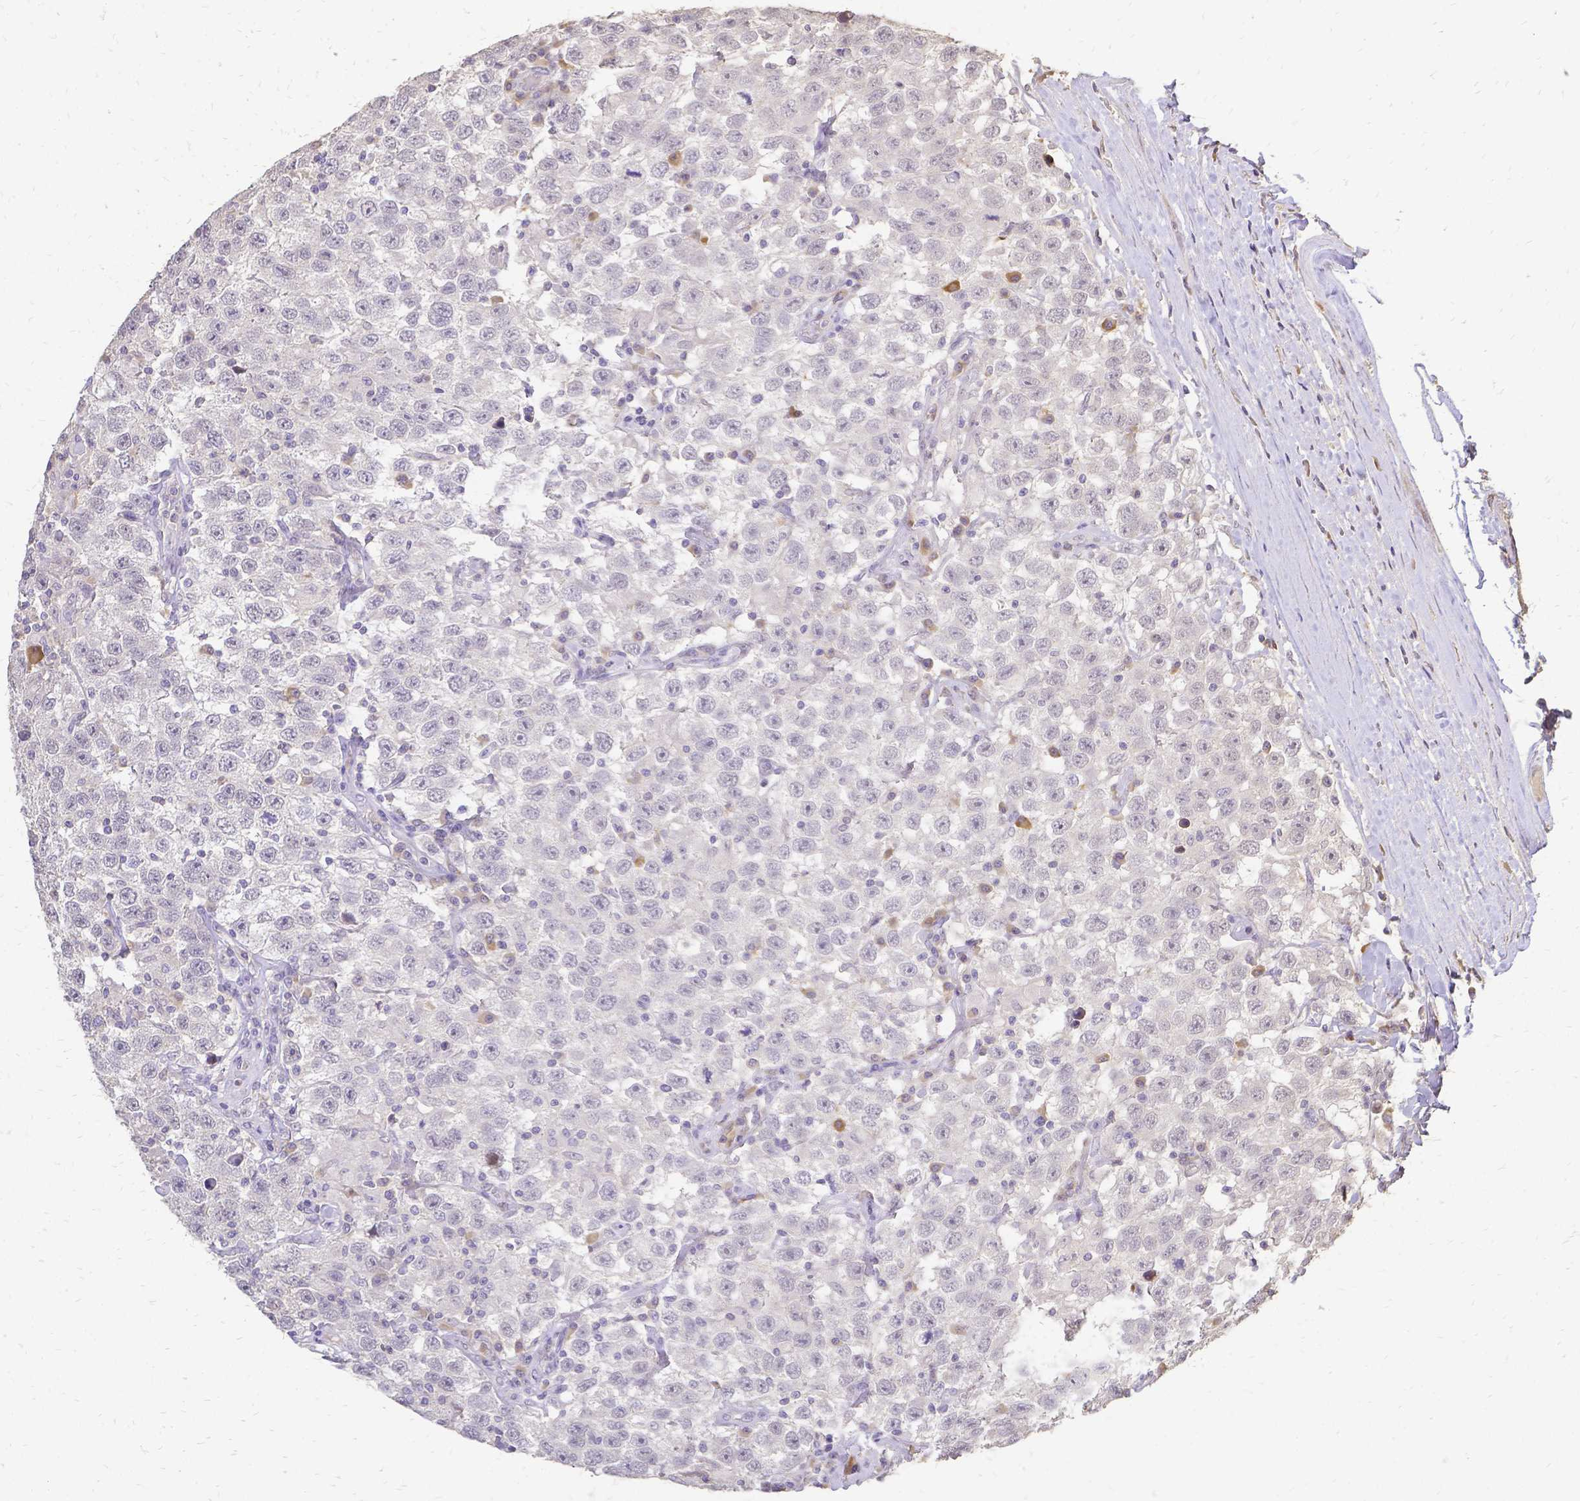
{"staining": {"intensity": "negative", "quantity": "none", "location": "none"}, "tissue": "testis cancer", "cell_type": "Tumor cells", "image_type": "cancer", "snomed": [{"axis": "morphology", "description": "Seminoma, NOS"}, {"axis": "topography", "description": "Testis"}], "caption": "This image is of seminoma (testis) stained with immunohistochemistry to label a protein in brown with the nuclei are counter-stained blue. There is no positivity in tumor cells.", "gene": "CIB1", "patient": {"sex": "male", "age": 41}}